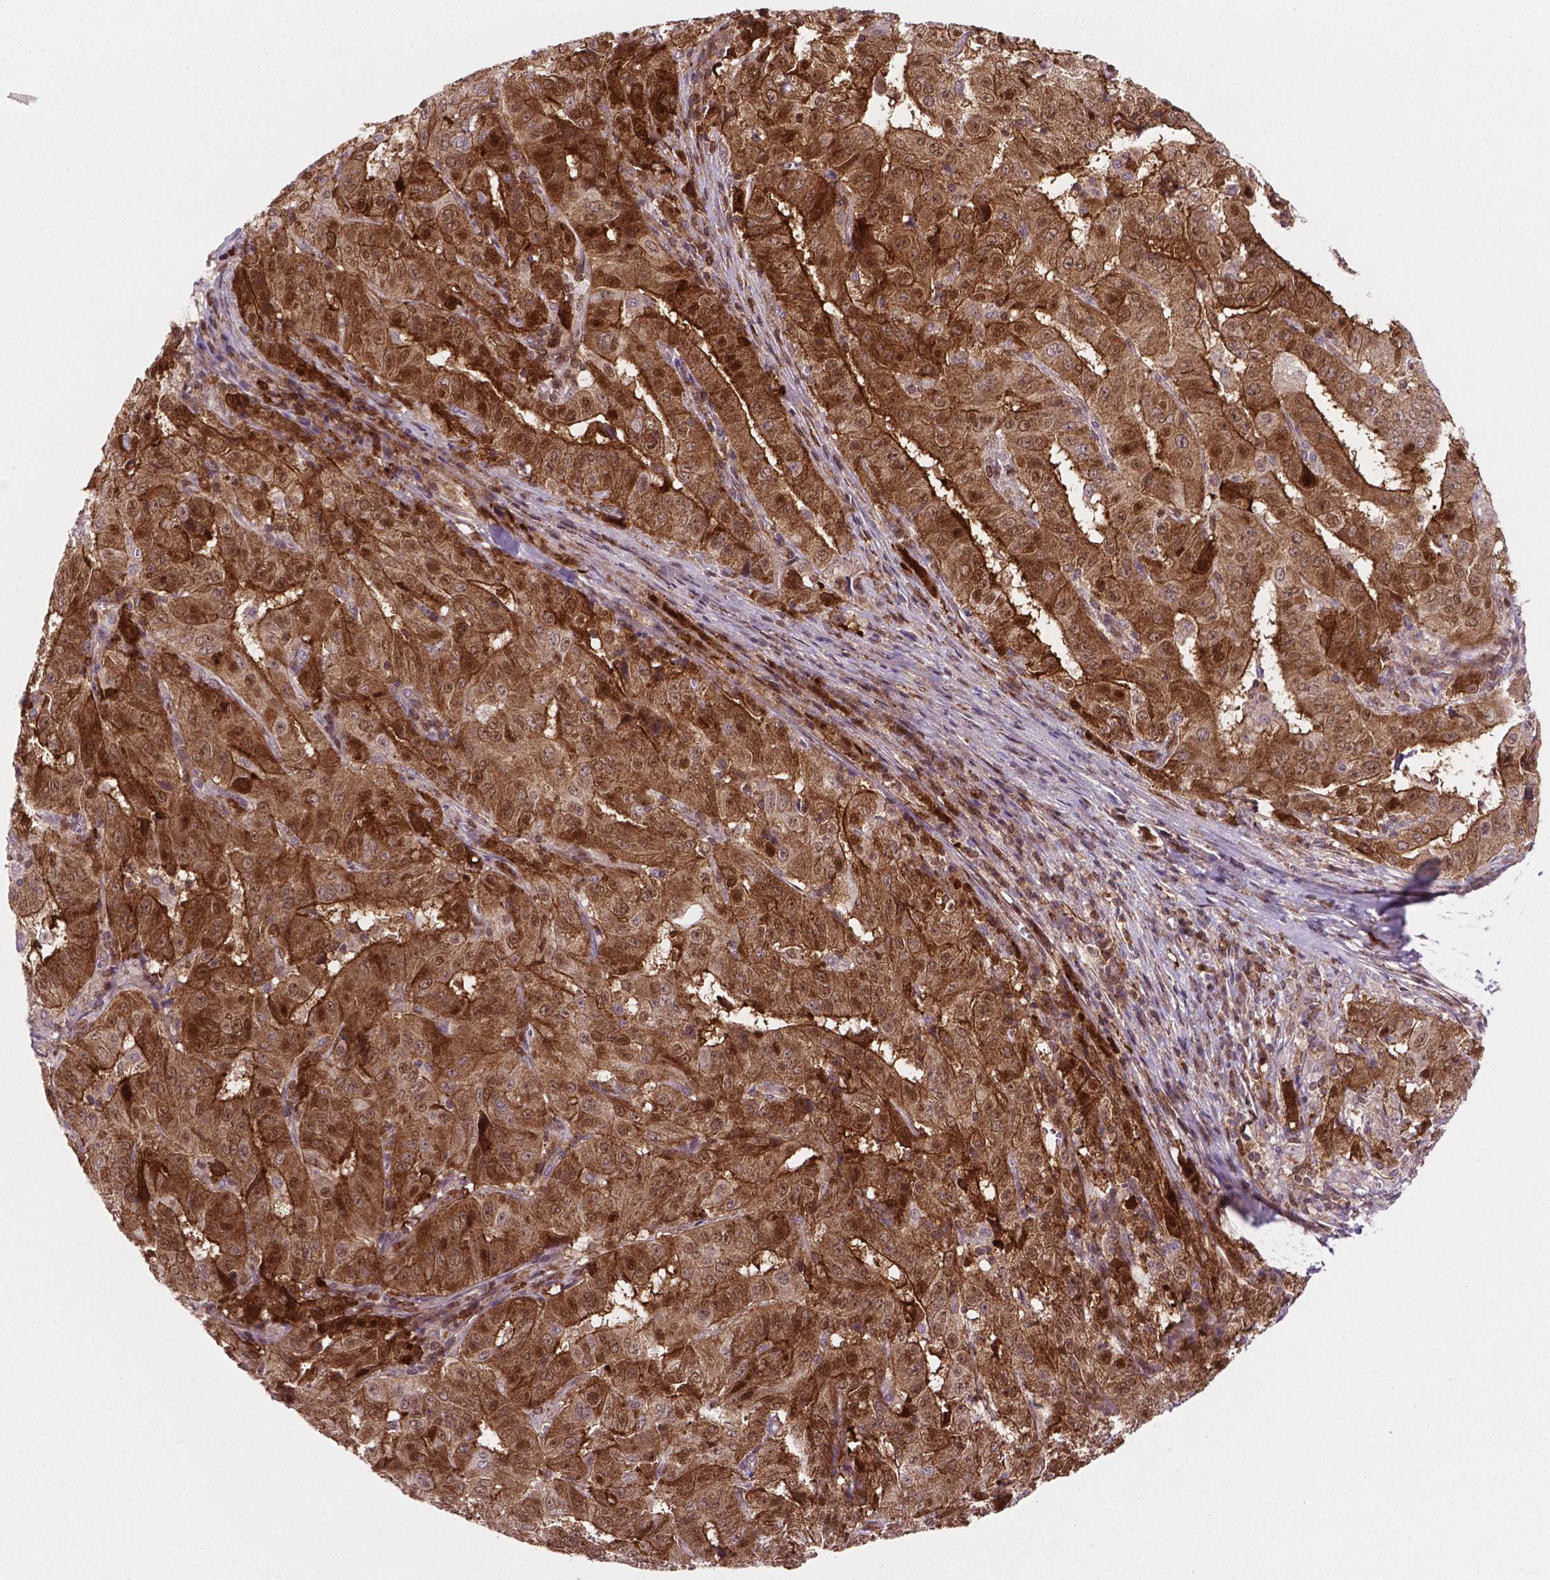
{"staining": {"intensity": "strong", "quantity": ">75%", "location": "cytoplasmic/membranous"}, "tissue": "pancreatic cancer", "cell_type": "Tumor cells", "image_type": "cancer", "snomed": [{"axis": "morphology", "description": "Adenocarcinoma, NOS"}, {"axis": "topography", "description": "Pancreas"}], "caption": "Pancreatic cancer (adenocarcinoma) stained for a protein displays strong cytoplasmic/membranous positivity in tumor cells.", "gene": "LDHA", "patient": {"sex": "male", "age": 63}}